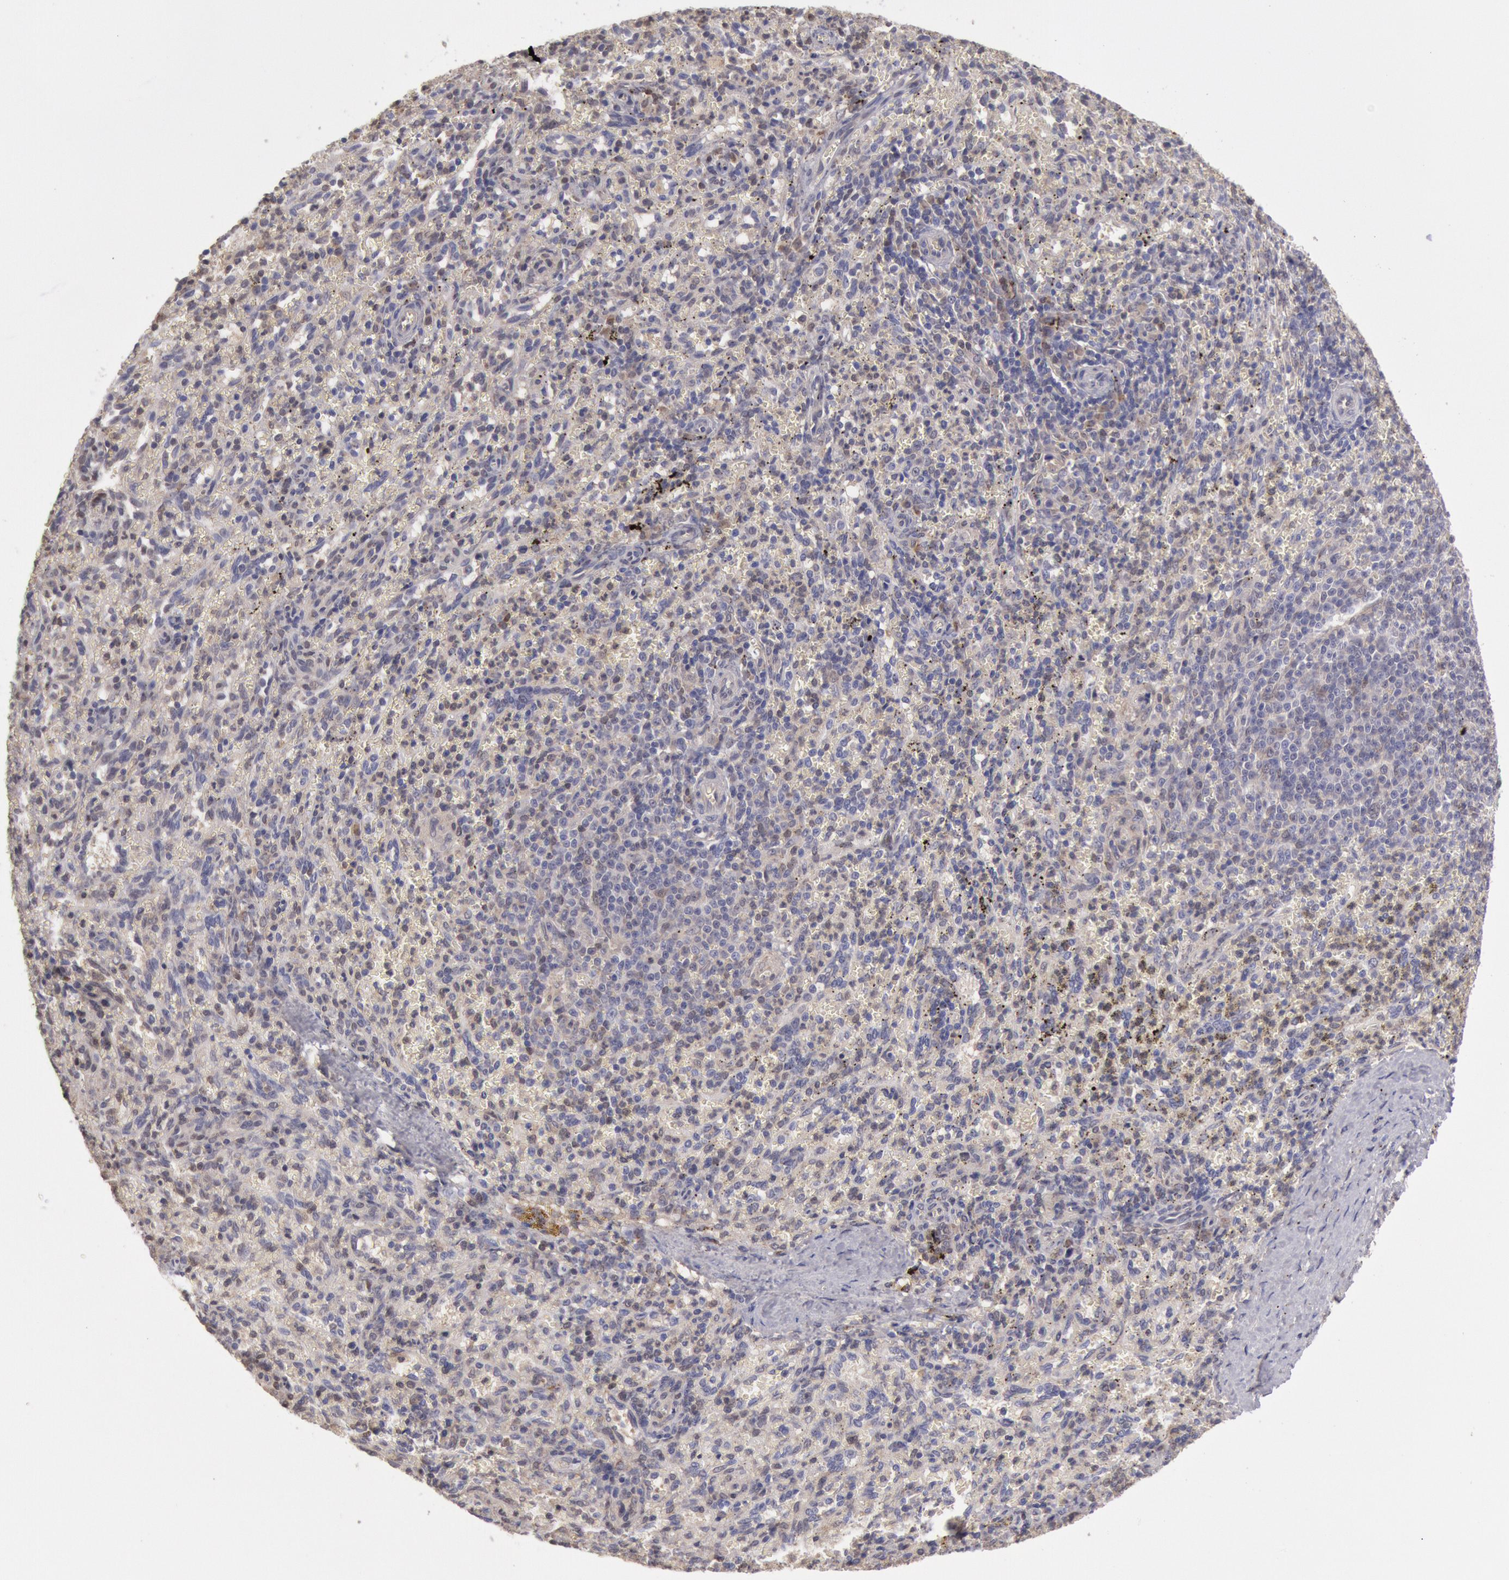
{"staining": {"intensity": "weak", "quantity": "<25%", "location": "cytoplasmic/membranous"}, "tissue": "spleen", "cell_type": "Cells in red pulp", "image_type": "normal", "snomed": [{"axis": "morphology", "description": "Normal tissue, NOS"}, {"axis": "topography", "description": "Spleen"}], "caption": "Immunohistochemical staining of normal human spleen displays no significant positivity in cells in red pulp. (Brightfield microscopy of DAB (3,3'-diaminobenzidine) immunohistochemistry (IHC) at high magnification).", "gene": "MPST", "patient": {"sex": "female", "age": 10}}